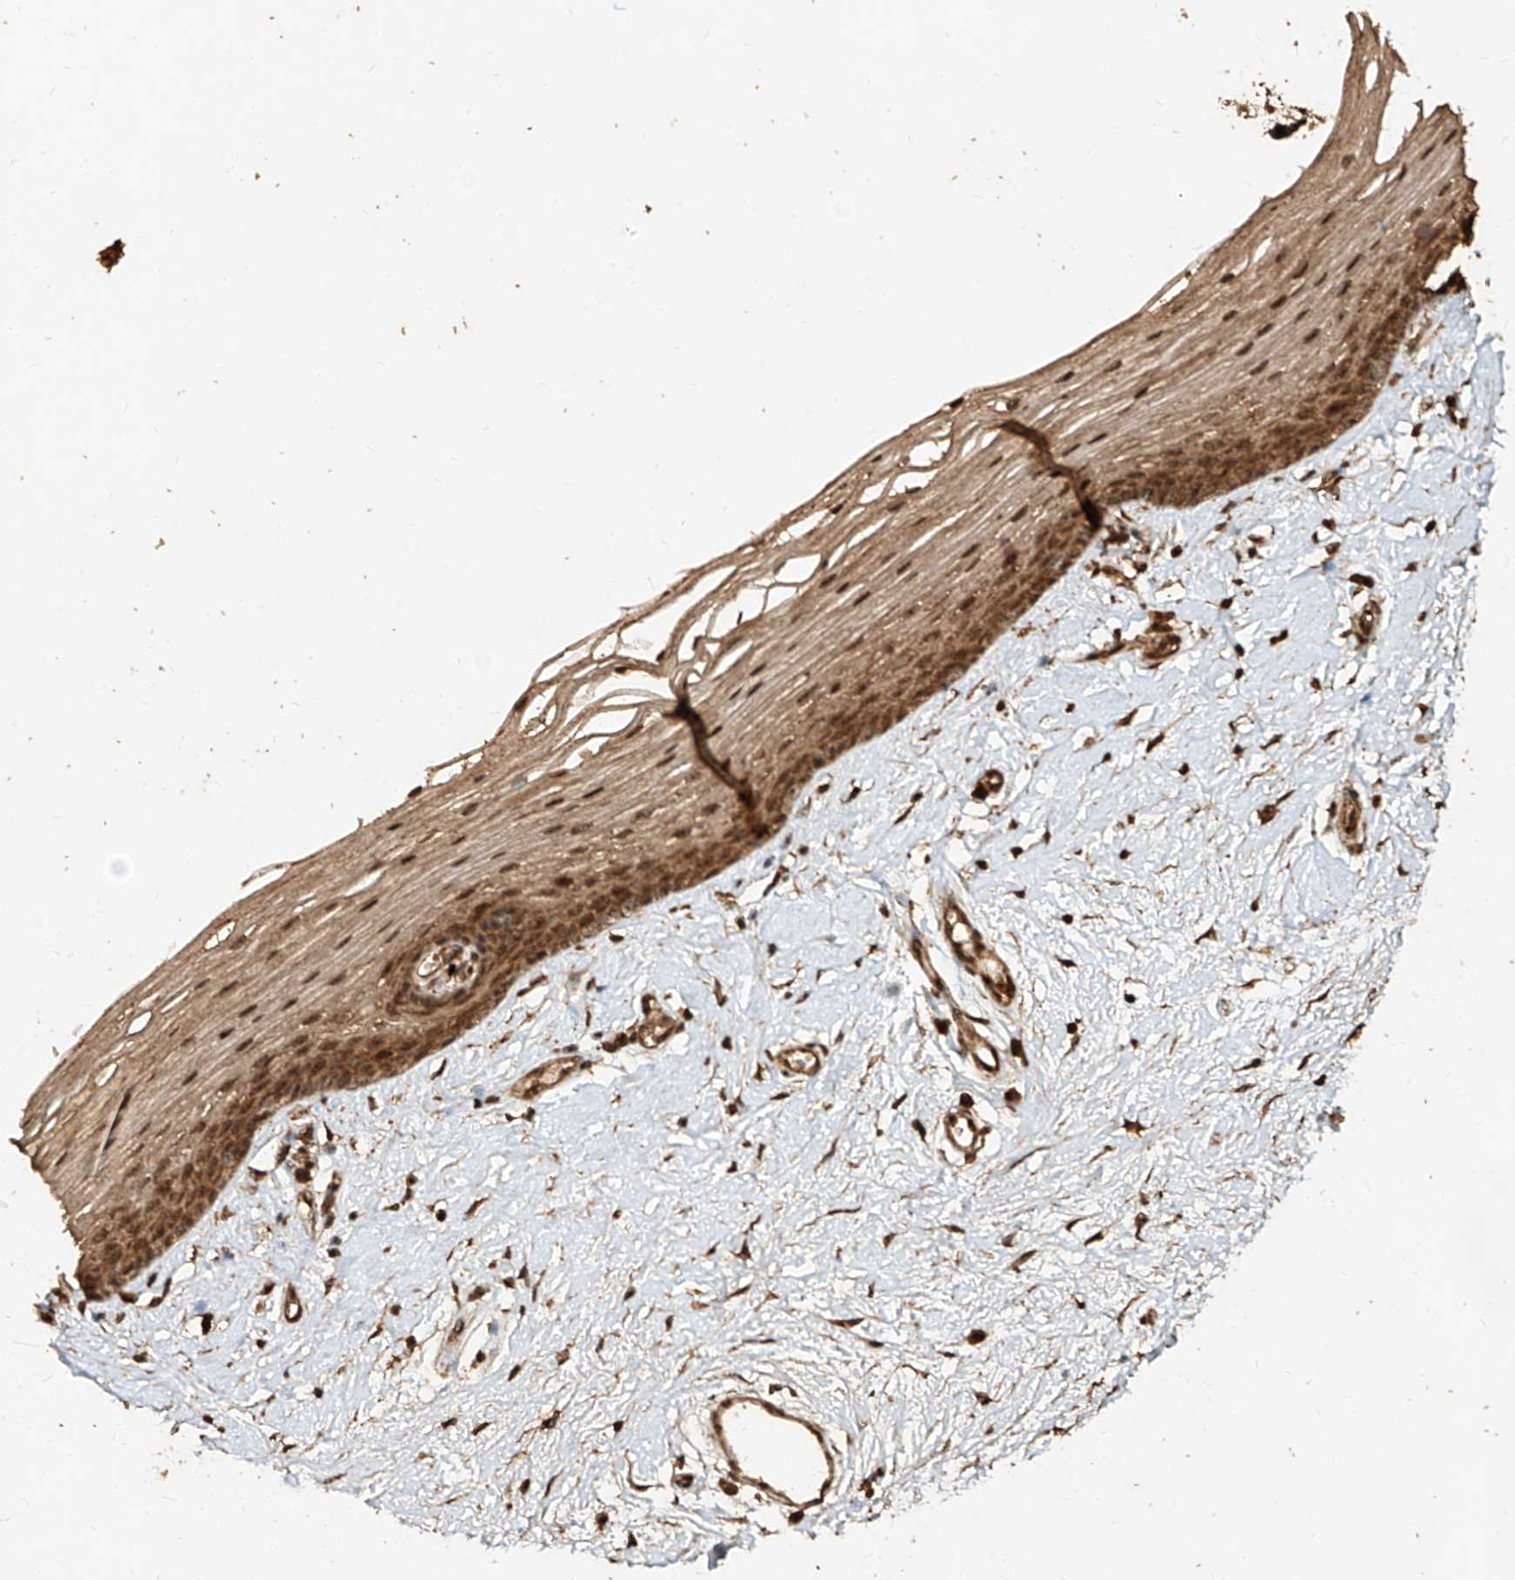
{"staining": {"intensity": "moderate", "quantity": ">75%", "location": "cytoplasmic/membranous,nuclear"}, "tissue": "vagina", "cell_type": "Squamous epithelial cells", "image_type": "normal", "snomed": [{"axis": "morphology", "description": "Normal tissue, NOS"}, {"axis": "topography", "description": "Vagina"}], "caption": "DAB (3,3'-diaminobenzidine) immunohistochemical staining of unremarkable human vagina demonstrates moderate cytoplasmic/membranous,nuclear protein expression in about >75% of squamous epithelial cells. (Brightfield microscopy of DAB IHC at high magnification).", "gene": "ZNF660", "patient": {"sex": "female", "age": 46}}